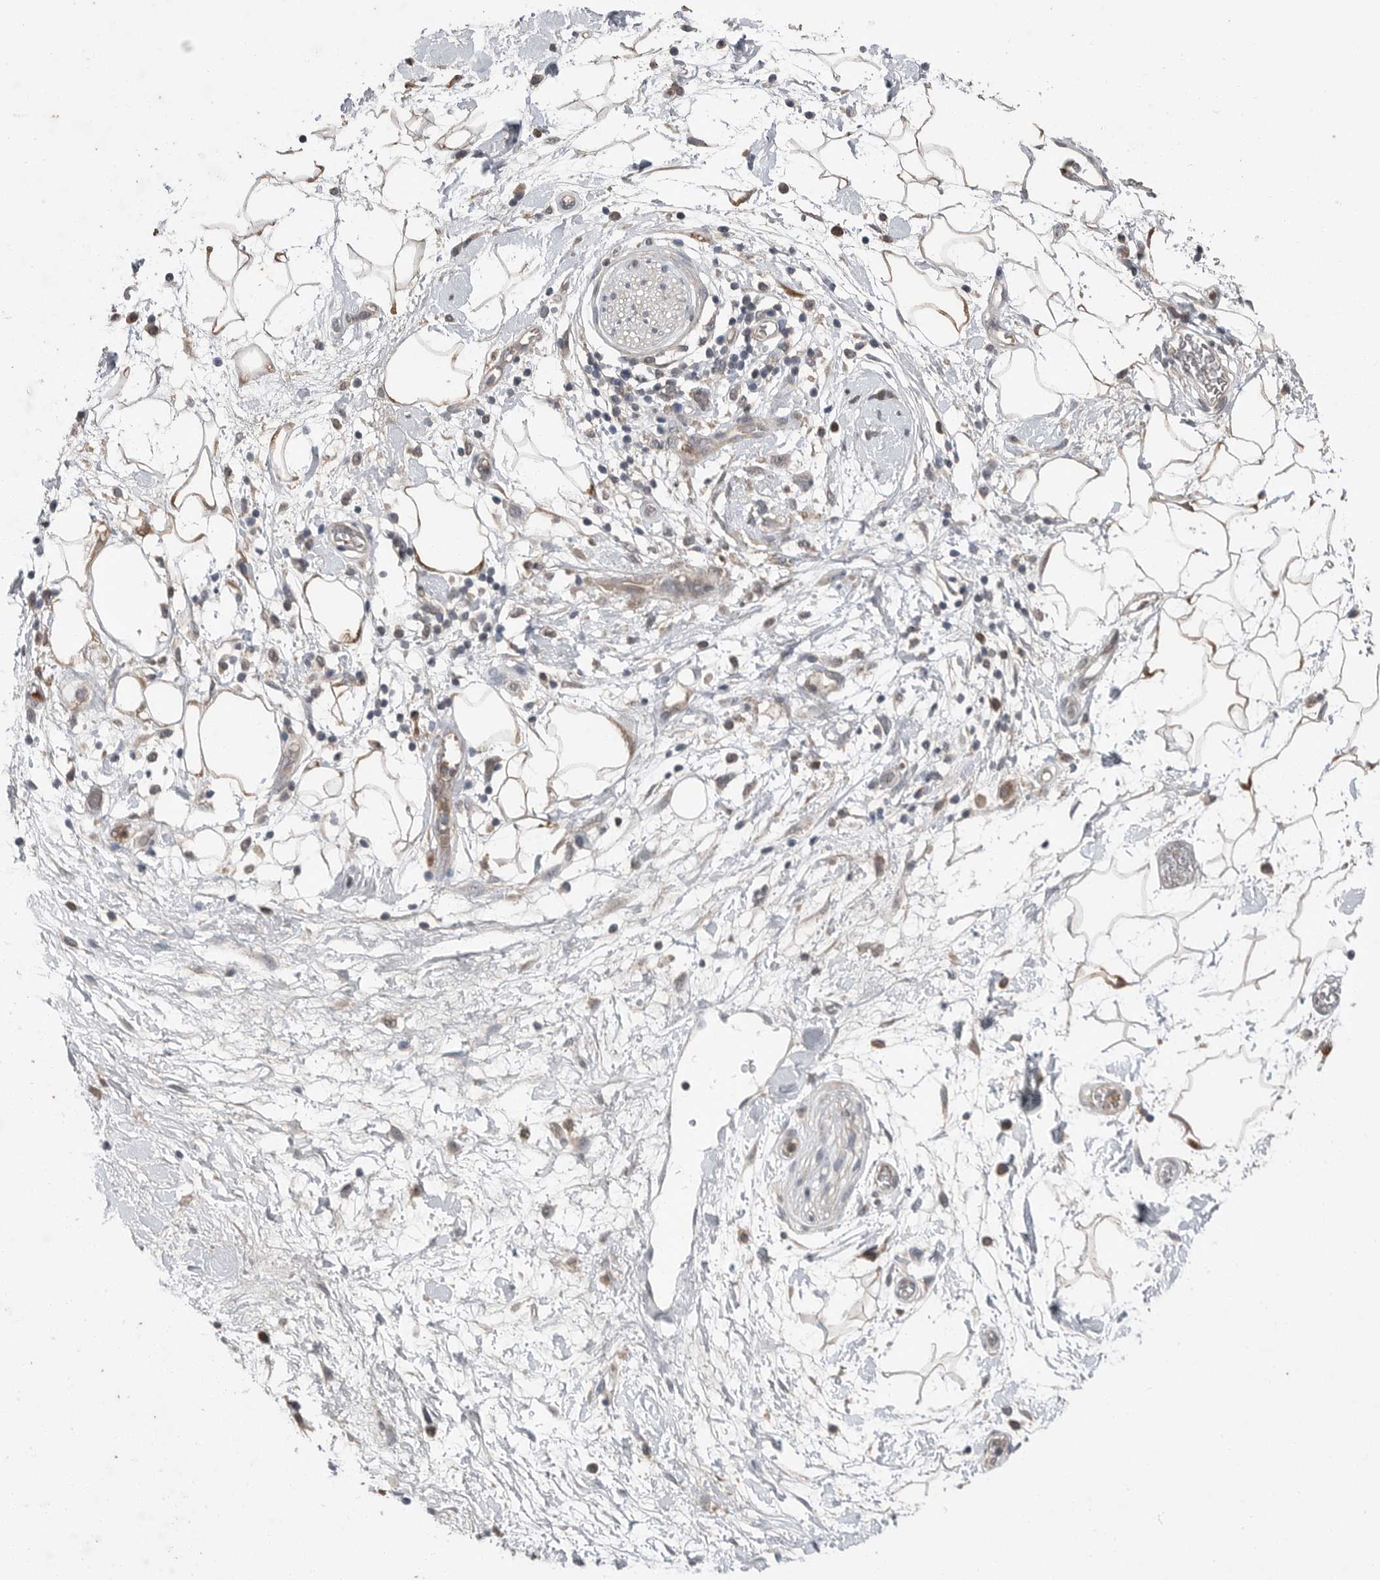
{"staining": {"intensity": "weak", "quantity": "25%-75%", "location": "cytoplasmic/membranous"}, "tissue": "adipose tissue", "cell_type": "Adipocytes", "image_type": "normal", "snomed": [{"axis": "morphology", "description": "Normal tissue, NOS"}, {"axis": "morphology", "description": "Adenocarcinoma, NOS"}, {"axis": "topography", "description": "Duodenum"}, {"axis": "topography", "description": "Peripheral nerve tissue"}], "caption": "Brown immunohistochemical staining in benign human adipose tissue reveals weak cytoplasmic/membranous staining in about 25%-75% of adipocytes.", "gene": "SCP2", "patient": {"sex": "female", "age": 60}}